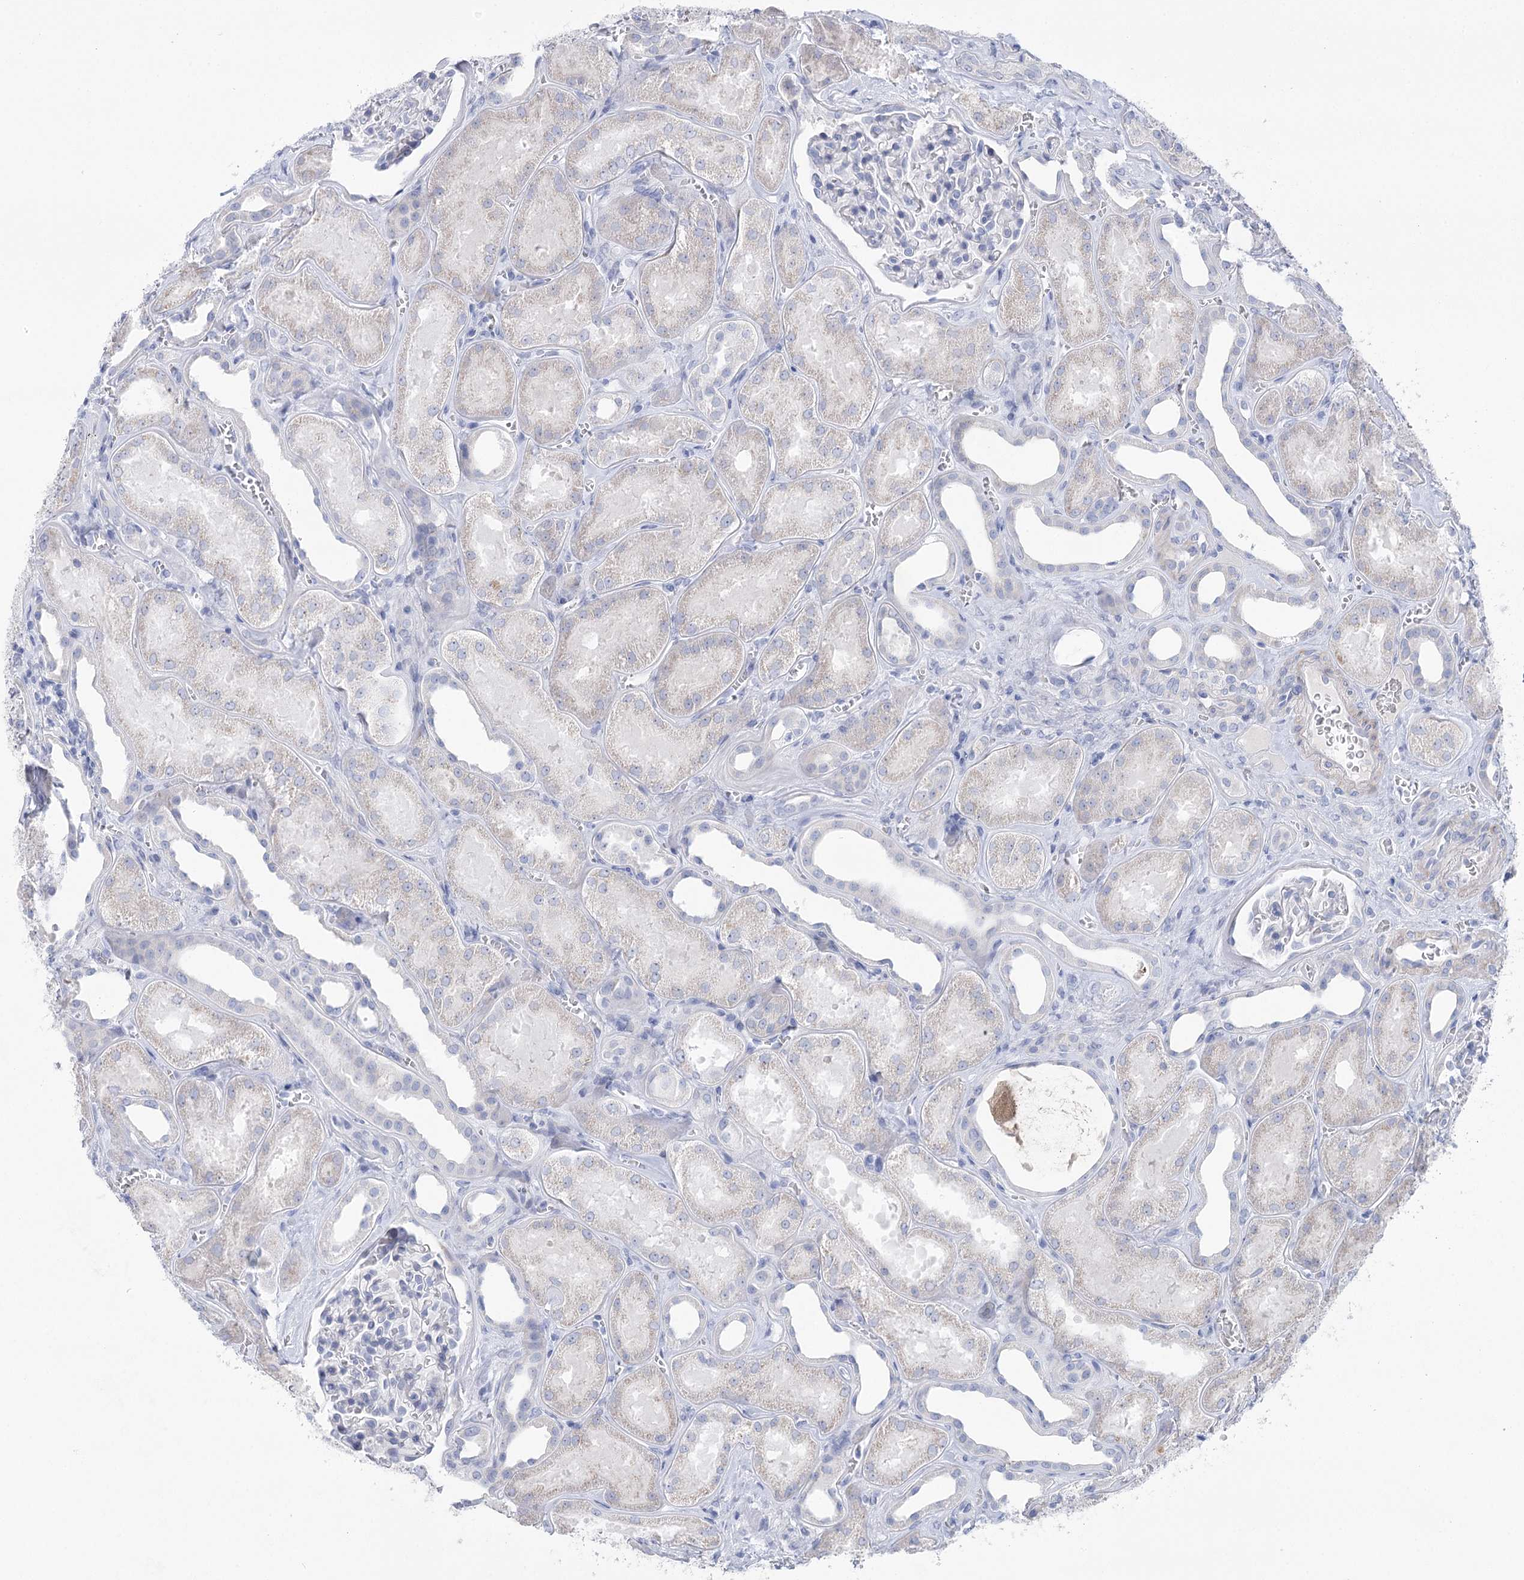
{"staining": {"intensity": "negative", "quantity": "none", "location": "none"}, "tissue": "kidney", "cell_type": "Cells in glomeruli", "image_type": "normal", "snomed": [{"axis": "morphology", "description": "Normal tissue, NOS"}, {"axis": "morphology", "description": "Adenocarcinoma, NOS"}, {"axis": "topography", "description": "Kidney"}], "caption": "High magnification brightfield microscopy of normal kidney stained with DAB (3,3'-diaminobenzidine) (brown) and counterstained with hematoxylin (blue): cells in glomeruli show no significant expression.", "gene": "WDR74", "patient": {"sex": "female", "age": 68}}